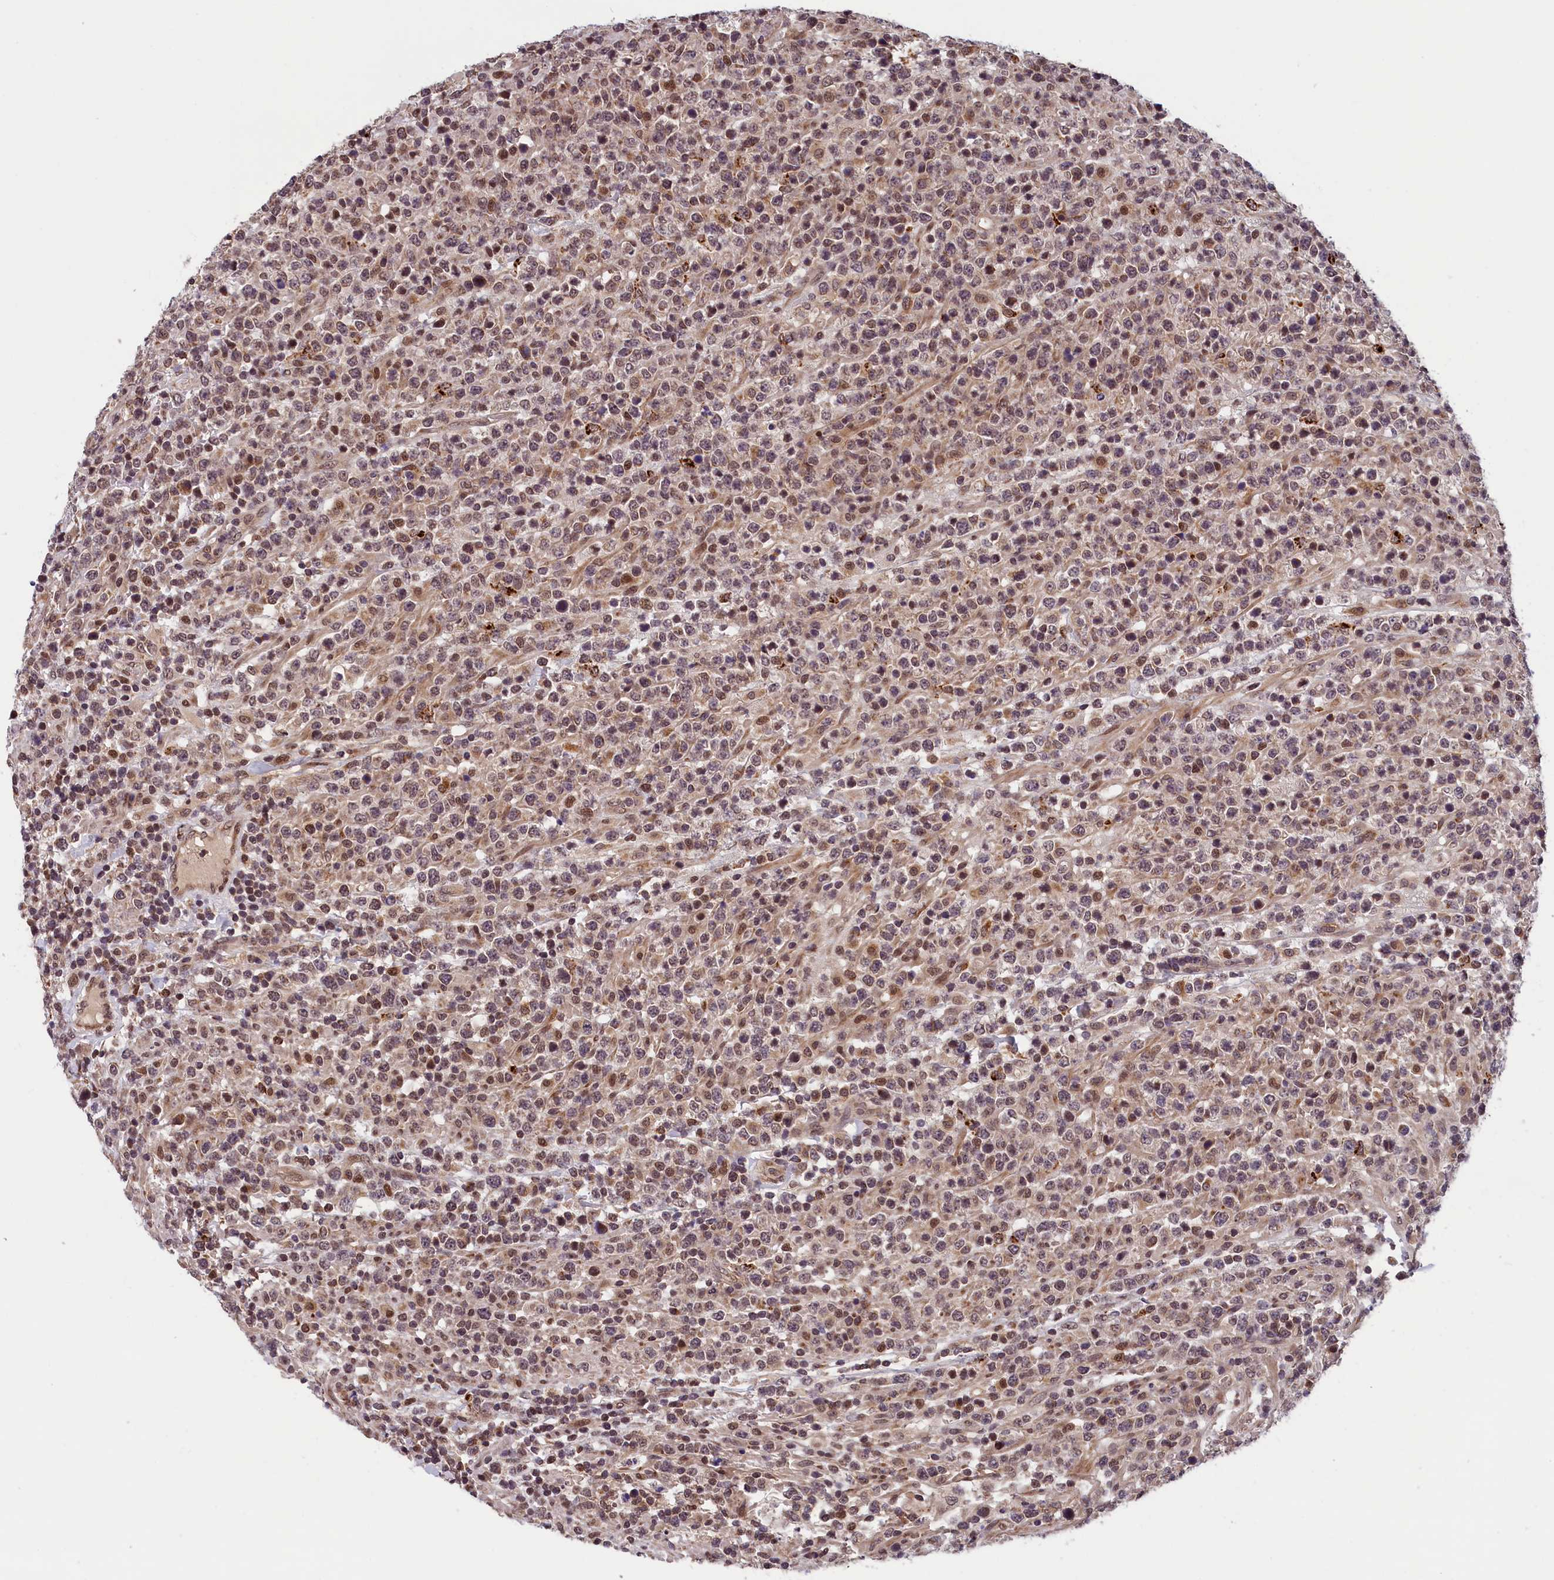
{"staining": {"intensity": "moderate", "quantity": "25%-75%", "location": "nuclear"}, "tissue": "lymphoma", "cell_type": "Tumor cells", "image_type": "cancer", "snomed": [{"axis": "morphology", "description": "Malignant lymphoma, non-Hodgkin's type, High grade"}, {"axis": "topography", "description": "Colon"}], "caption": "Immunohistochemical staining of human lymphoma exhibits medium levels of moderate nuclear positivity in about 25%-75% of tumor cells. (brown staining indicates protein expression, while blue staining denotes nuclei).", "gene": "KCNK6", "patient": {"sex": "female", "age": 53}}